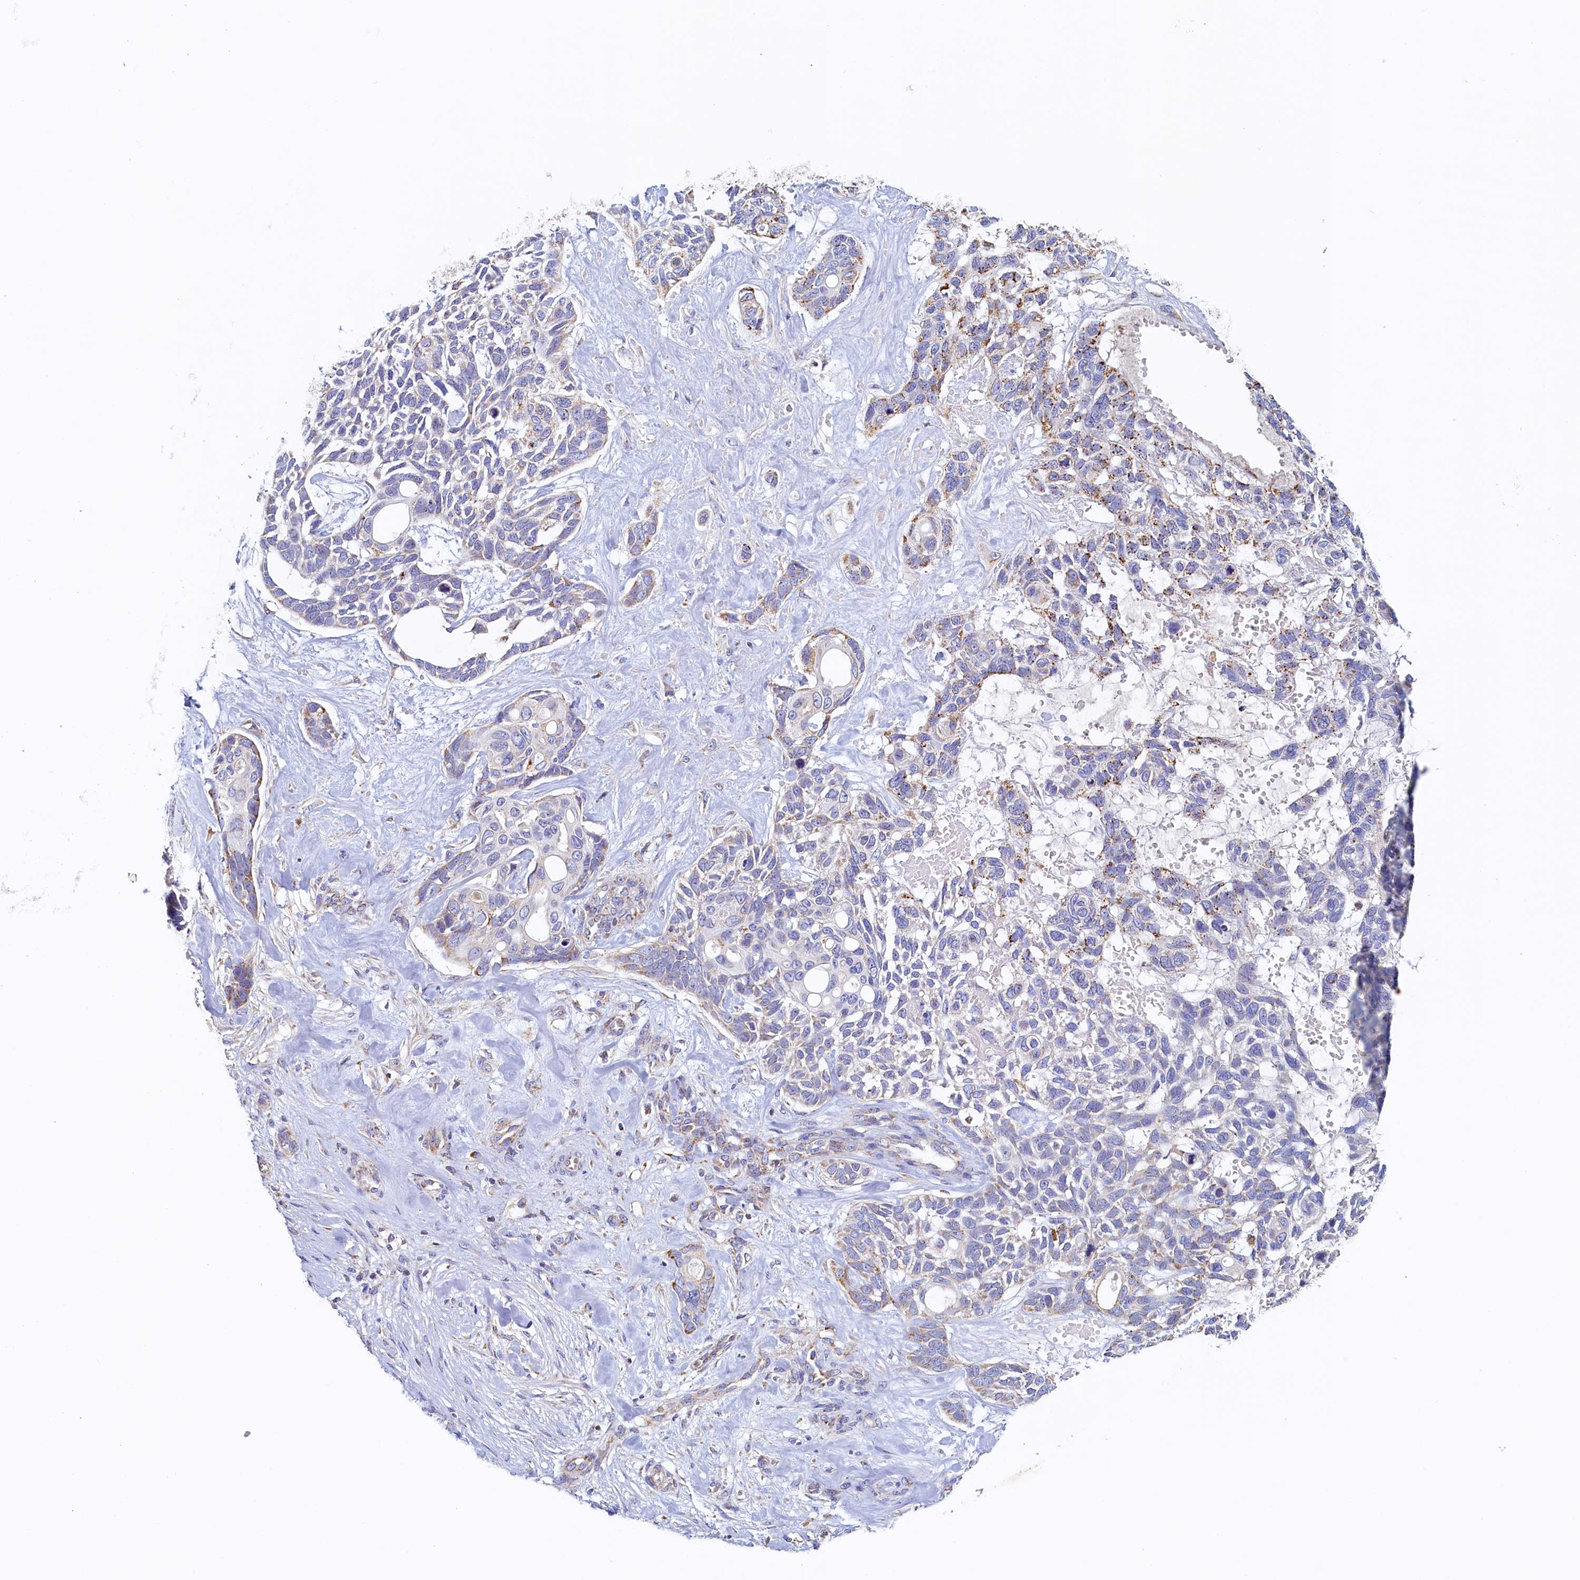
{"staining": {"intensity": "moderate", "quantity": "<25%", "location": "cytoplasmic/membranous"}, "tissue": "skin cancer", "cell_type": "Tumor cells", "image_type": "cancer", "snomed": [{"axis": "morphology", "description": "Basal cell carcinoma"}, {"axis": "topography", "description": "Skin"}], "caption": "There is low levels of moderate cytoplasmic/membranous staining in tumor cells of skin cancer, as demonstrated by immunohistochemical staining (brown color).", "gene": "POC1A", "patient": {"sex": "male", "age": 88}}